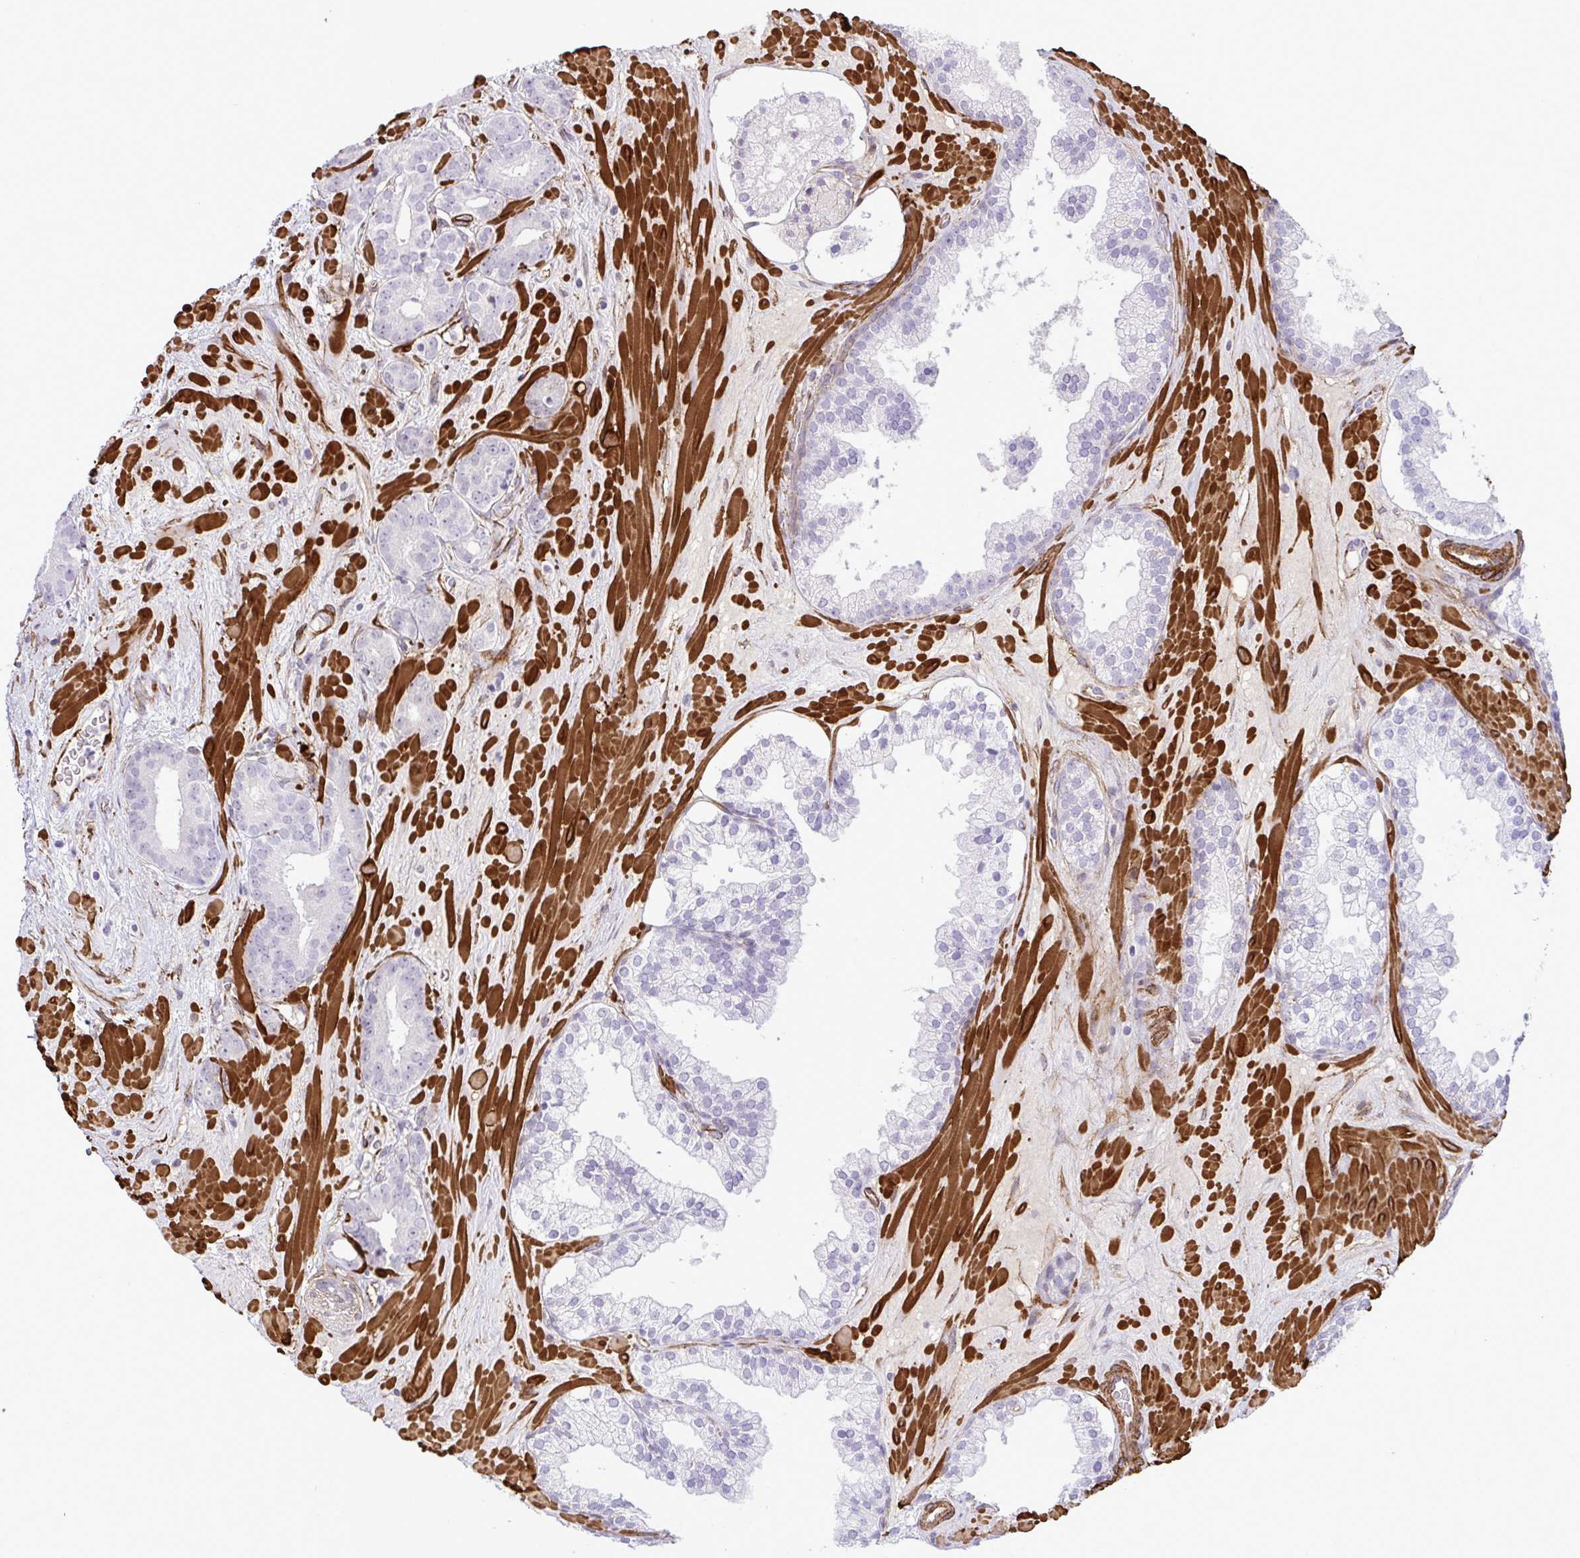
{"staining": {"intensity": "negative", "quantity": "none", "location": "none"}, "tissue": "prostate cancer", "cell_type": "Tumor cells", "image_type": "cancer", "snomed": [{"axis": "morphology", "description": "Adenocarcinoma, High grade"}, {"axis": "topography", "description": "Prostate"}], "caption": "This is an immunohistochemistry (IHC) histopathology image of prostate cancer (adenocarcinoma (high-grade)). There is no staining in tumor cells.", "gene": "SYNPO2L", "patient": {"sex": "male", "age": 66}}